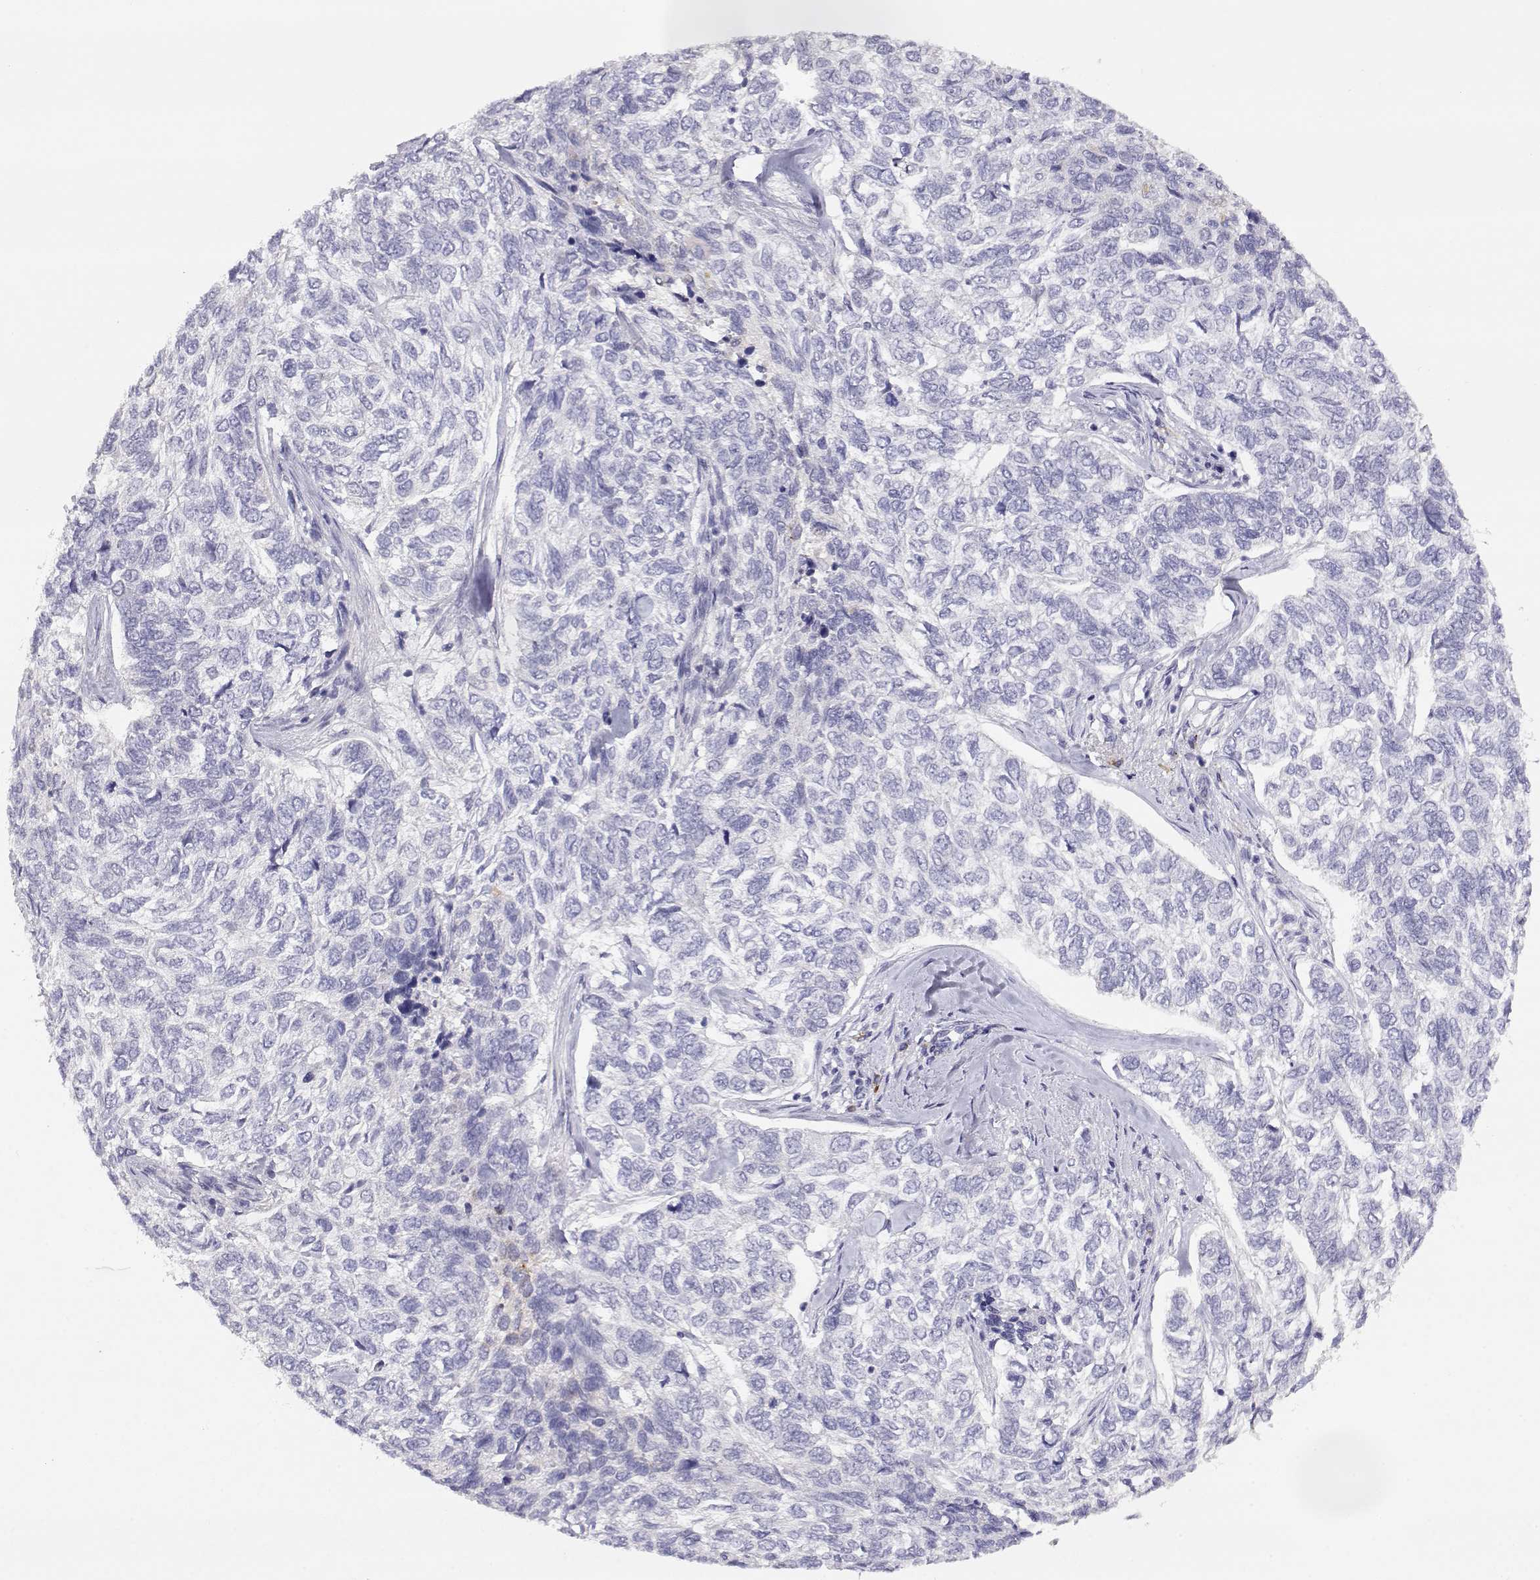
{"staining": {"intensity": "negative", "quantity": "none", "location": "none"}, "tissue": "skin cancer", "cell_type": "Tumor cells", "image_type": "cancer", "snomed": [{"axis": "morphology", "description": "Basal cell carcinoma"}, {"axis": "topography", "description": "Skin"}], "caption": "There is no significant positivity in tumor cells of skin basal cell carcinoma.", "gene": "CDHR1", "patient": {"sex": "female", "age": 65}}